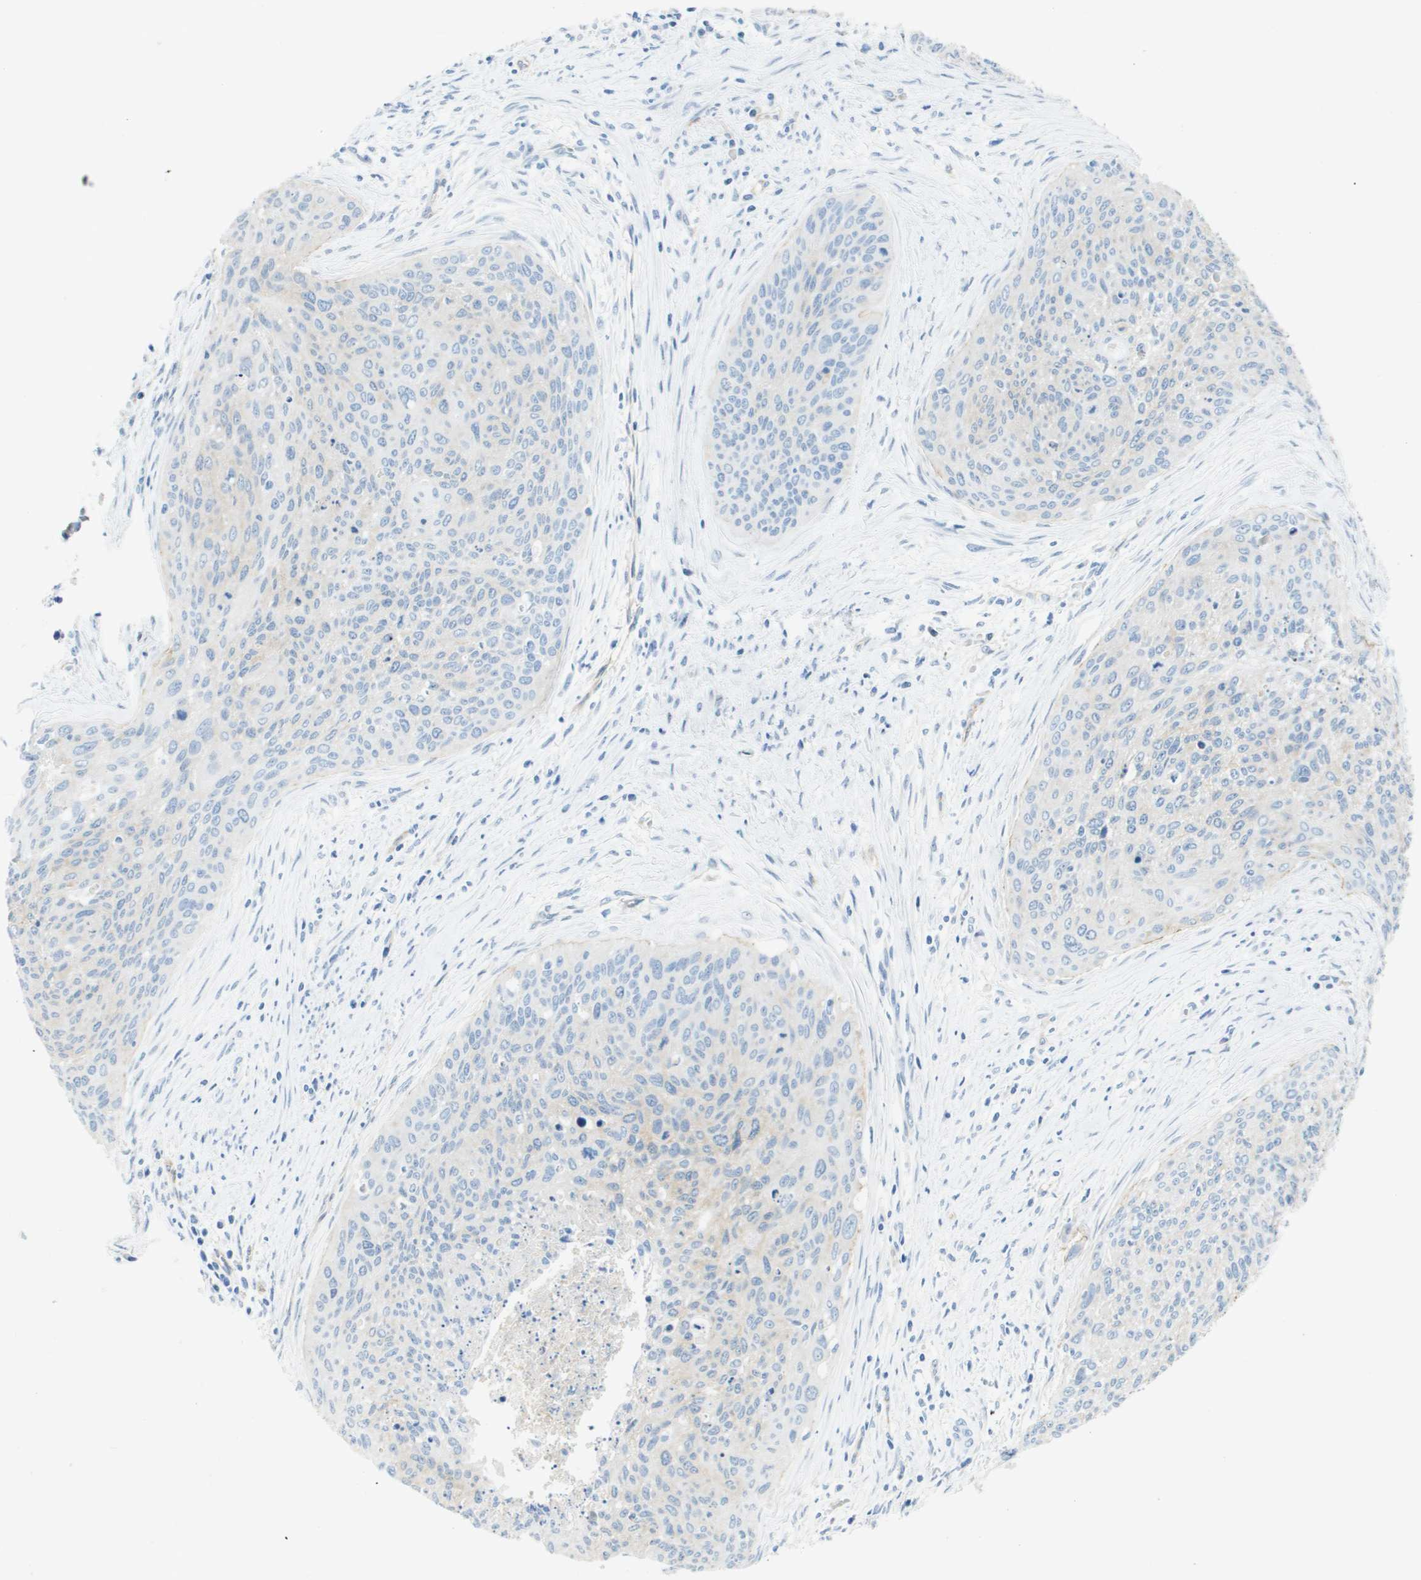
{"staining": {"intensity": "weak", "quantity": "<25%", "location": "cytoplasmic/membranous"}, "tissue": "cervical cancer", "cell_type": "Tumor cells", "image_type": "cancer", "snomed": [{"axis": "morphology", "description": "Squamous cell carcinoma, NOS"}, {"axis": "topography", "description": "Cervix"}], "caption": "Histopathology image shows no protein positivity in tumor cells of cervical squamous cell carcinoma tissue. The staining was performed using DAB to visualize the protein expression in brown, while the nuclei were stained in blue with hematoxylin (Magnification: 20x).", "gene": "ITGA6", "patient": {"sex": "female", "age": 55}}